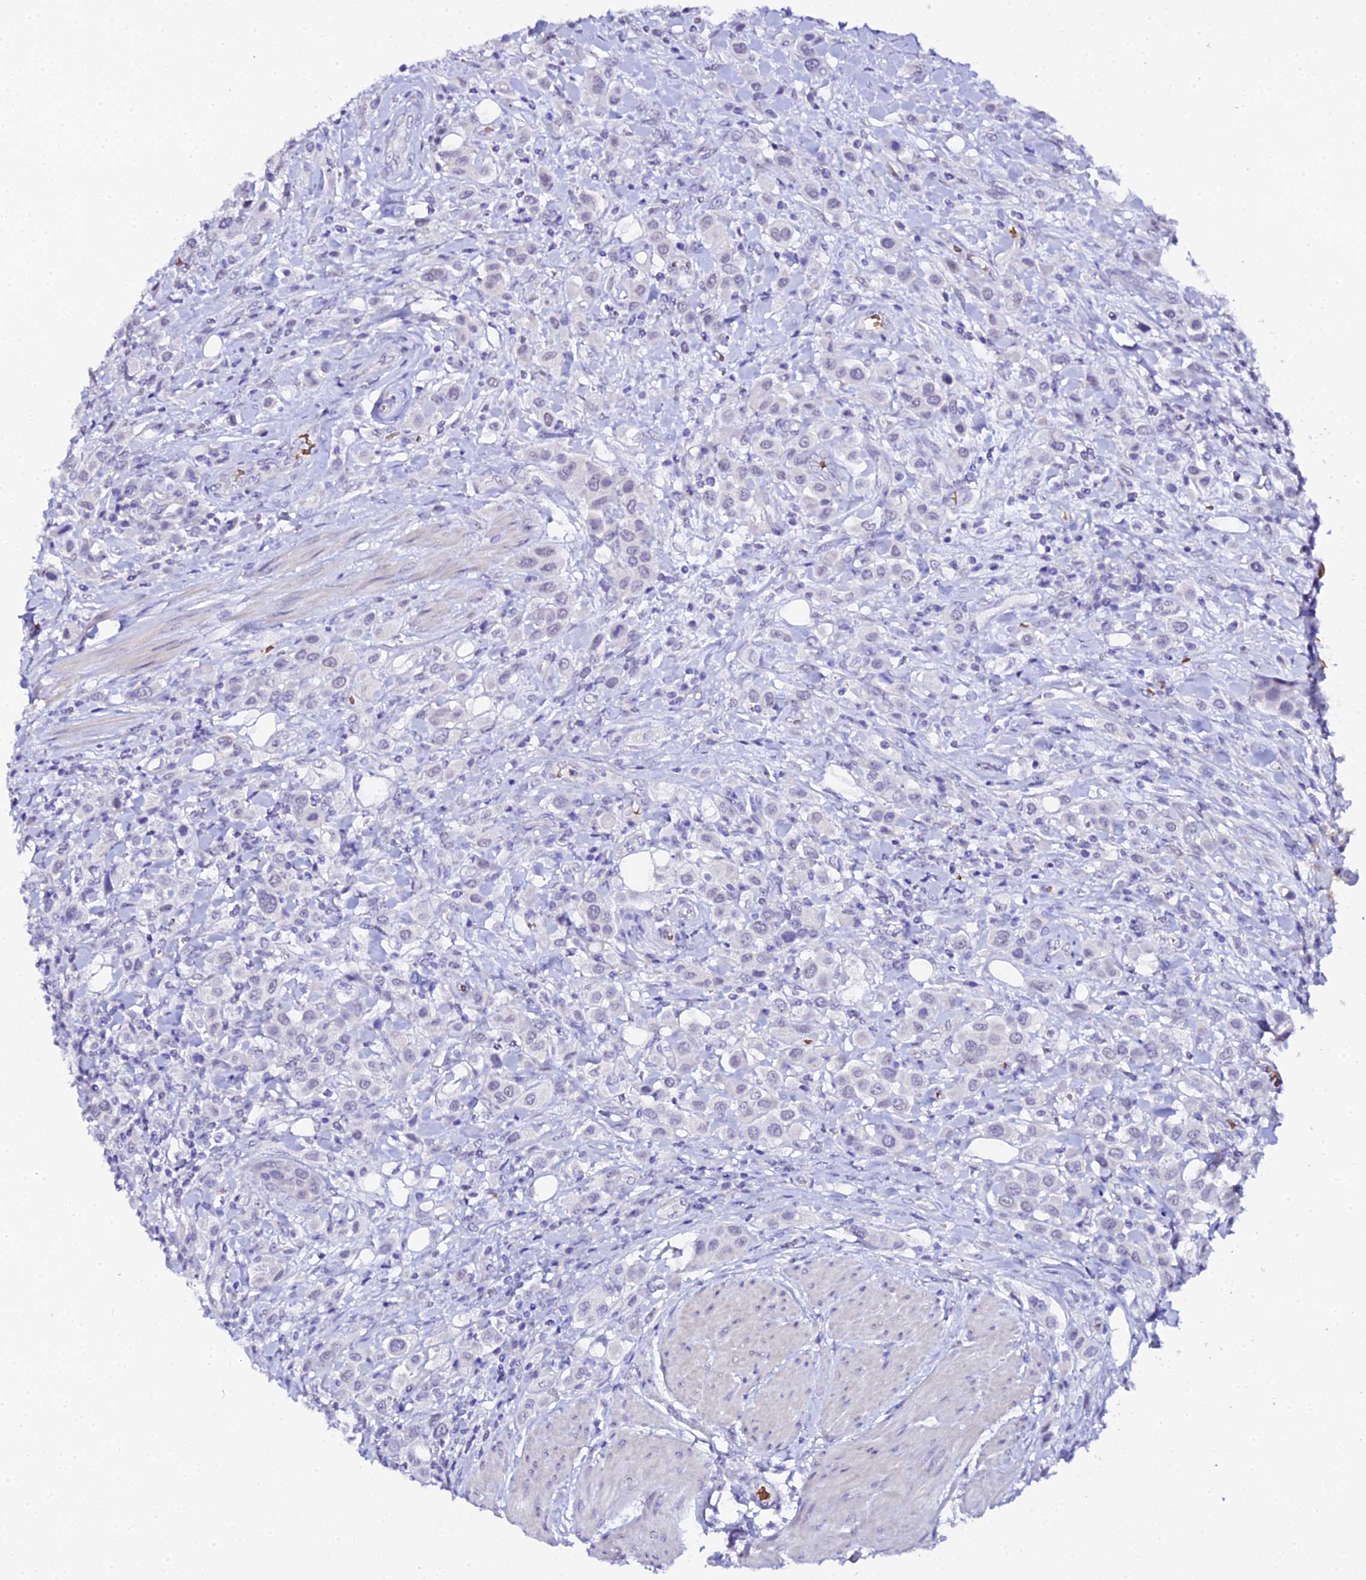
{"staining": {"intensity": "negative", "quantity": "none", "location": "none"}, "tissue": "urothelial cancer", "cell_type": "Tumor cells", "image_type": "cancer", "snomed": [{"axis": "morphology", "description": "Urothelial carcinoma, High grade"}, {"axis": "topography", "description": "Urinary bladder"}], "caption": "An image of human high-grade urothelial carcinoma is negative for staining in tumor cells. (Brightfield microscopy of DAB immunohistochemistry (IHC) at high magnification).", "gene": "CFAP45", "patient": {"sex": "male", "age": 50}}